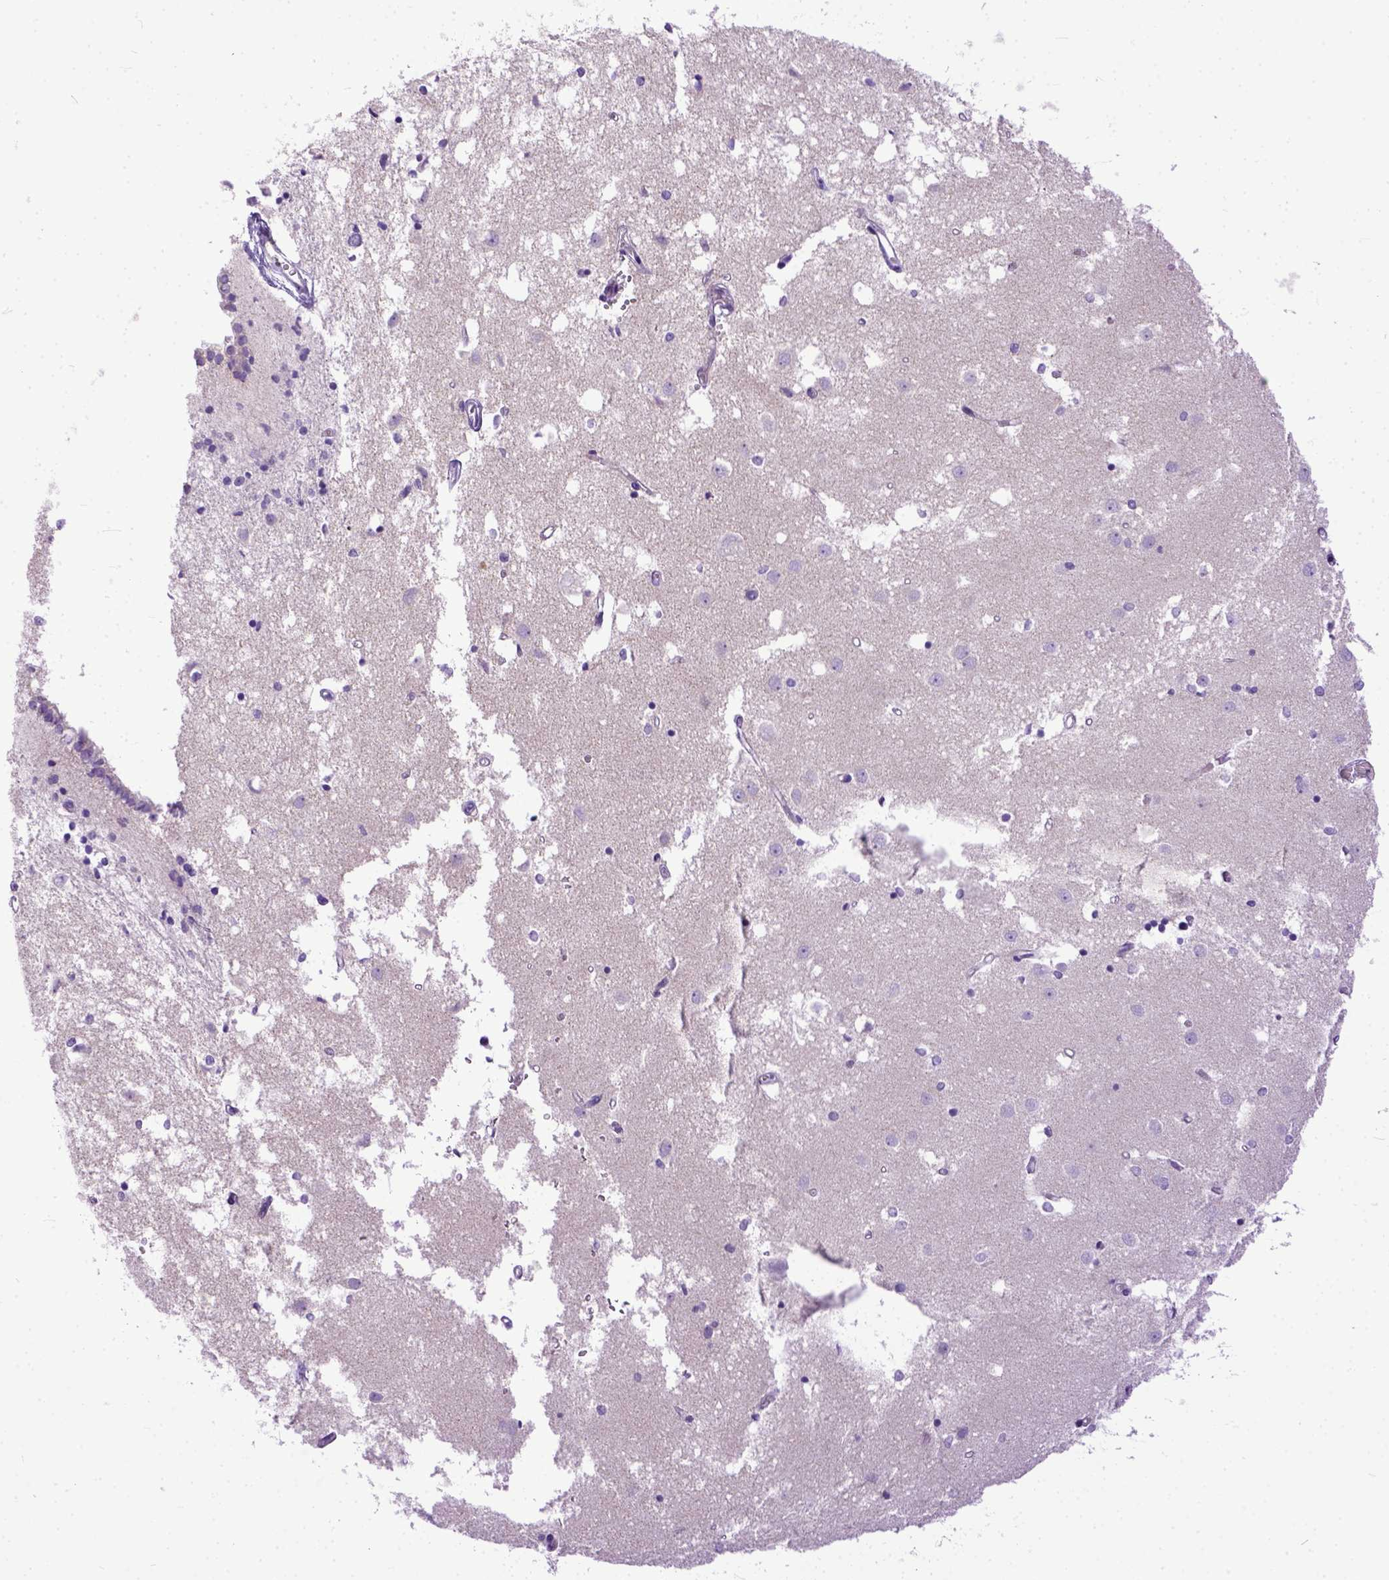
{"staining": {"intensity": "negative", "quantity": "none", "location": "none"}, "tissue": "caudate", "cell_type": "Glial cells", "image_type": "normal", "snomed": [{"axis": "morphology", "description": "Normal tissue, NOS"}, {"axis": "topography", "description": "Lateral ventricle wall"}], "caption": "This image is of unremarkable caudate stained with immunohistochemistry to label a protein in brown with the nuclei are counter-stained blue. There is no positivity in glial cells.", "gene": "PPL", "patient": {"sex": "male", "age": 54}}